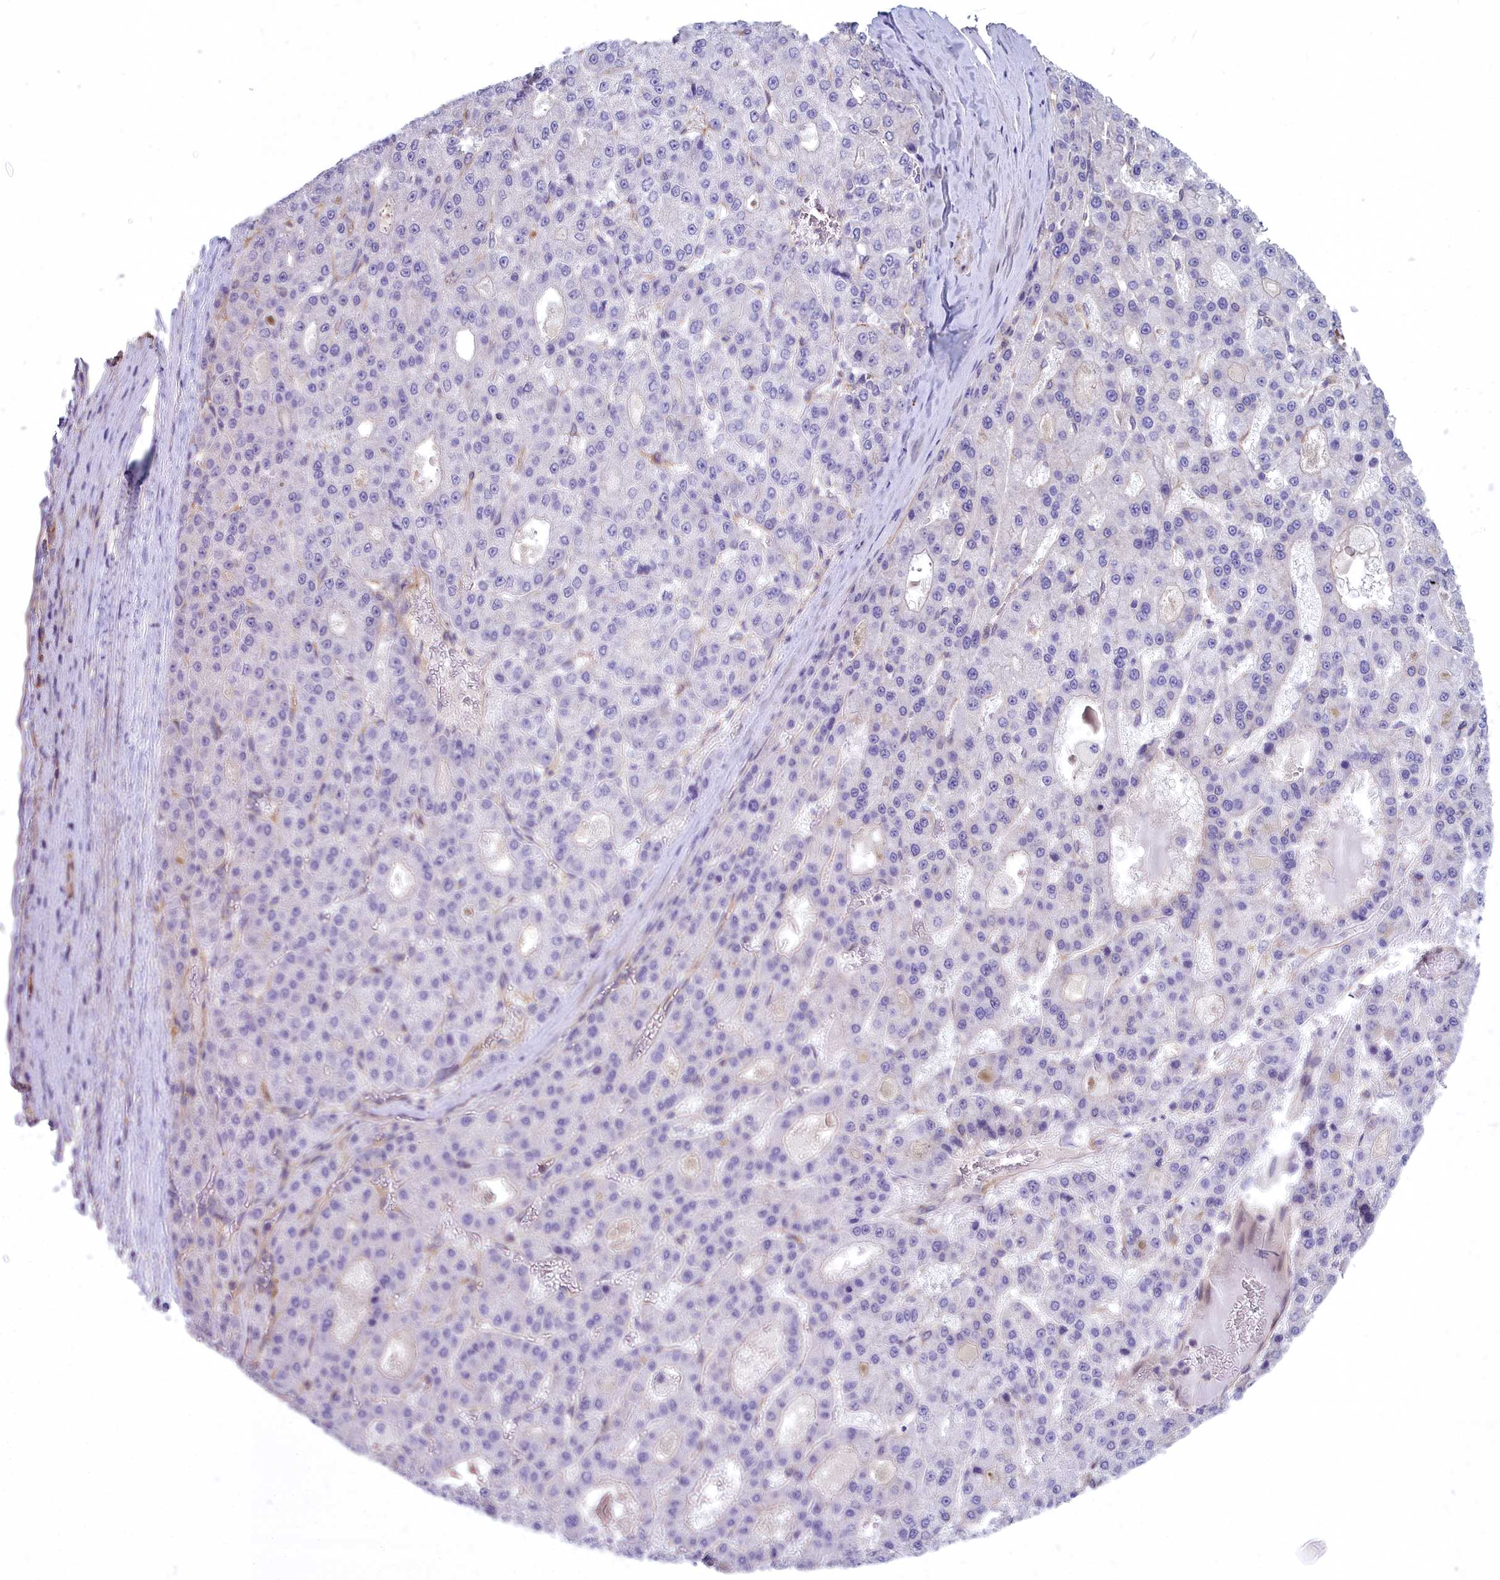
{"staining": {"intensity": "negative", "quantity": "none", "location": "none"}, "tissue": "liver cancer", "cell_type": "Tumor cells", "image_type": "cancer", "snomed": [{"axis": "morphology", "description": "Carcinoma, Hepatocellular, NOS"}, {"axis": "topography", "description": "Liver"}], "caption": "The image demonstrates no significant expression in tumor cells of liver cancer (hepatocellular carcinoma). Brightfield microscopy of immunohistochemistry (IHC) stained with DAB (brown) and hematoxylin (blue), captured at high magnification.", "gene": "HLA-DOA", "patient": {"sex": "male", "age": 70}}